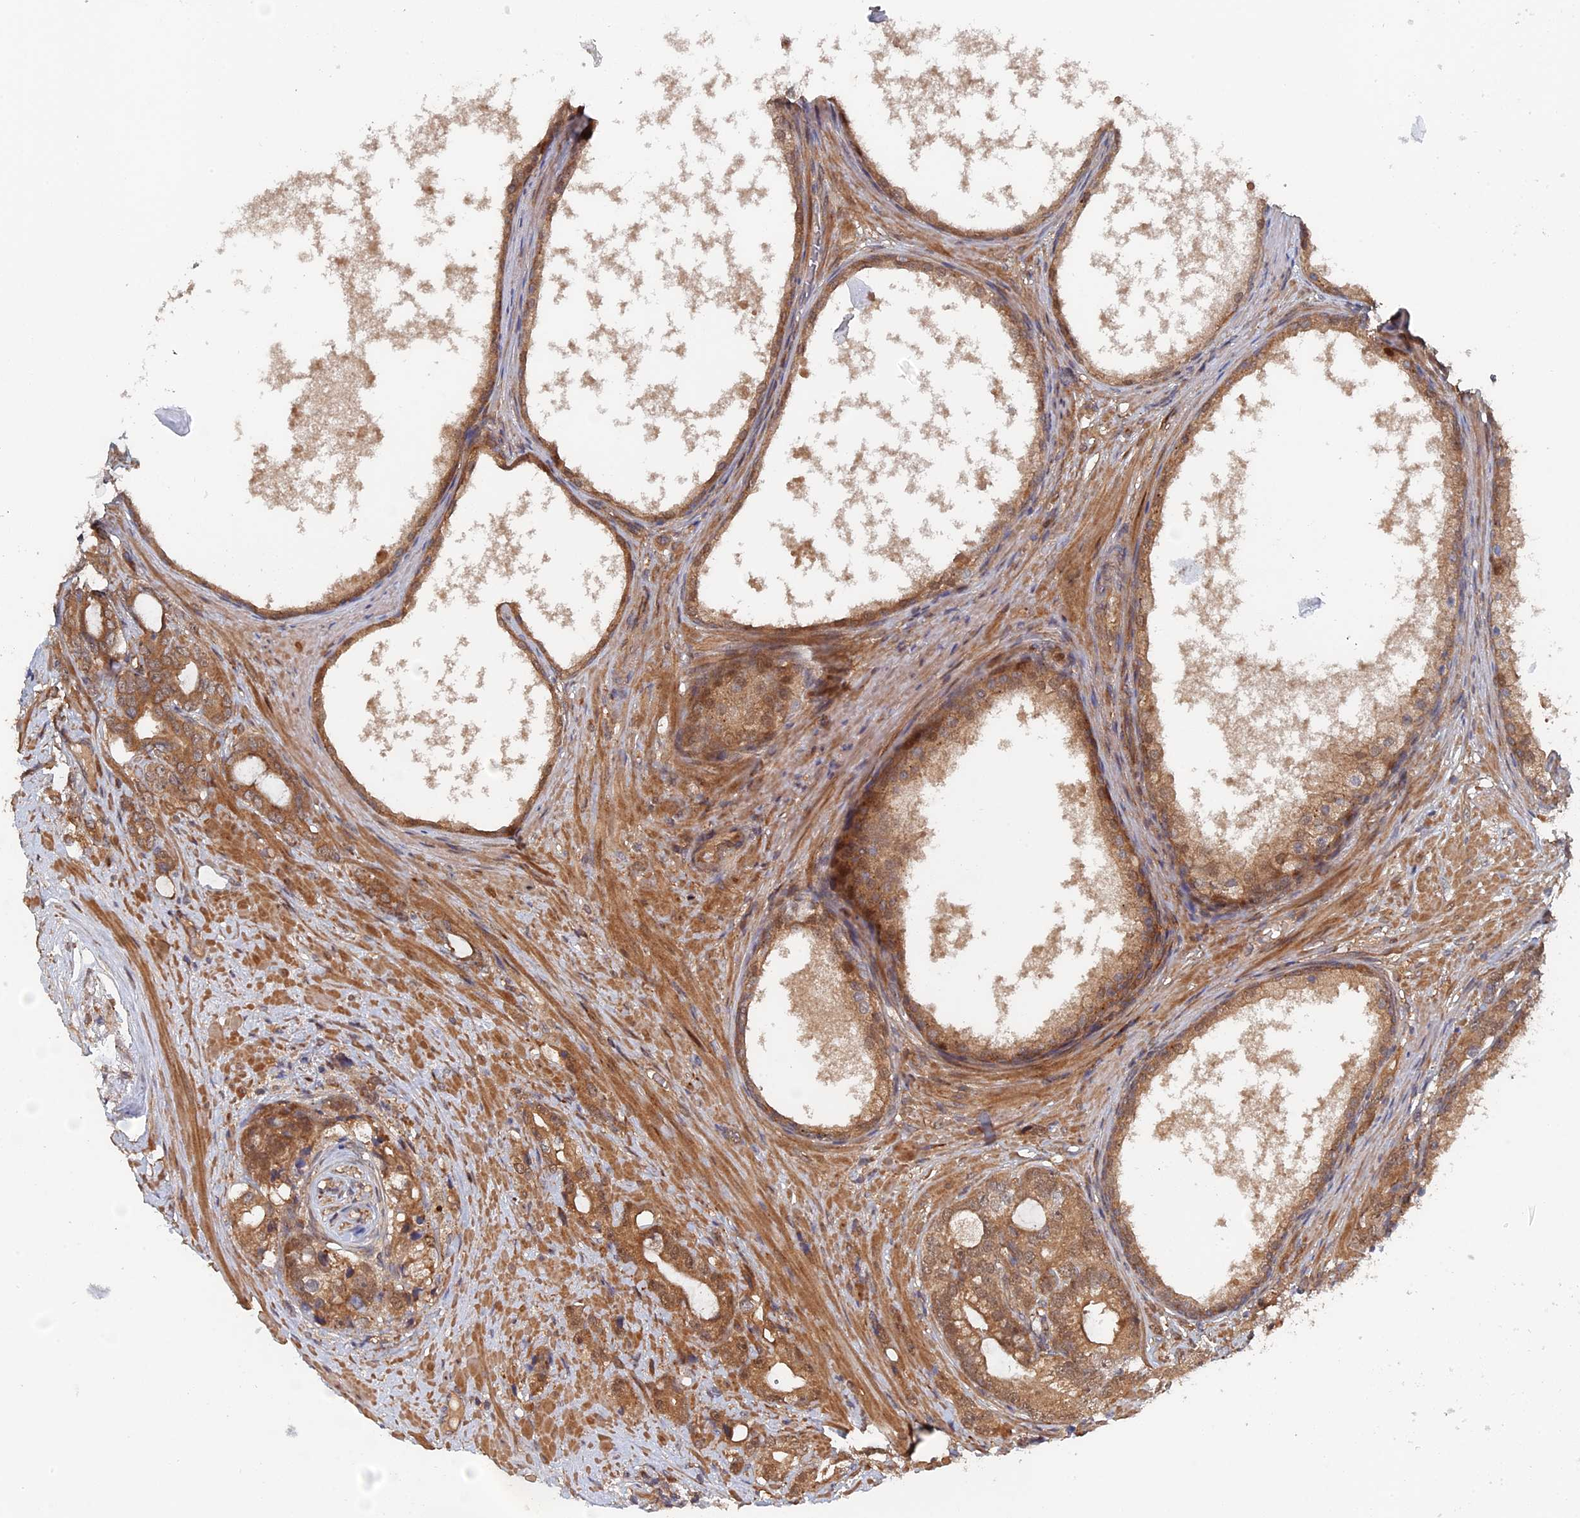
{"staining": {"intensity": "moderate", "quantity": ">75%", "location": "cytoplasmic/membranous,nuclear"}, "tissue": "prostate cancer", "cell_type": "Tumor cells", "image_type": "cancer", "snomed": [{"axis": "morphology", "description": "Adenocarcinoma, High grade"}, {"axis": "topography", "description": "Prostate"}], "caption": "Prostate cancer stained for a protein (brown) exhibits moderate cytoplasmic/membranous and nuclear positive expression in about >75% of tumor cells.", "gene": "ELOVL6", "patient": {"sex": "male", "age": 75}}